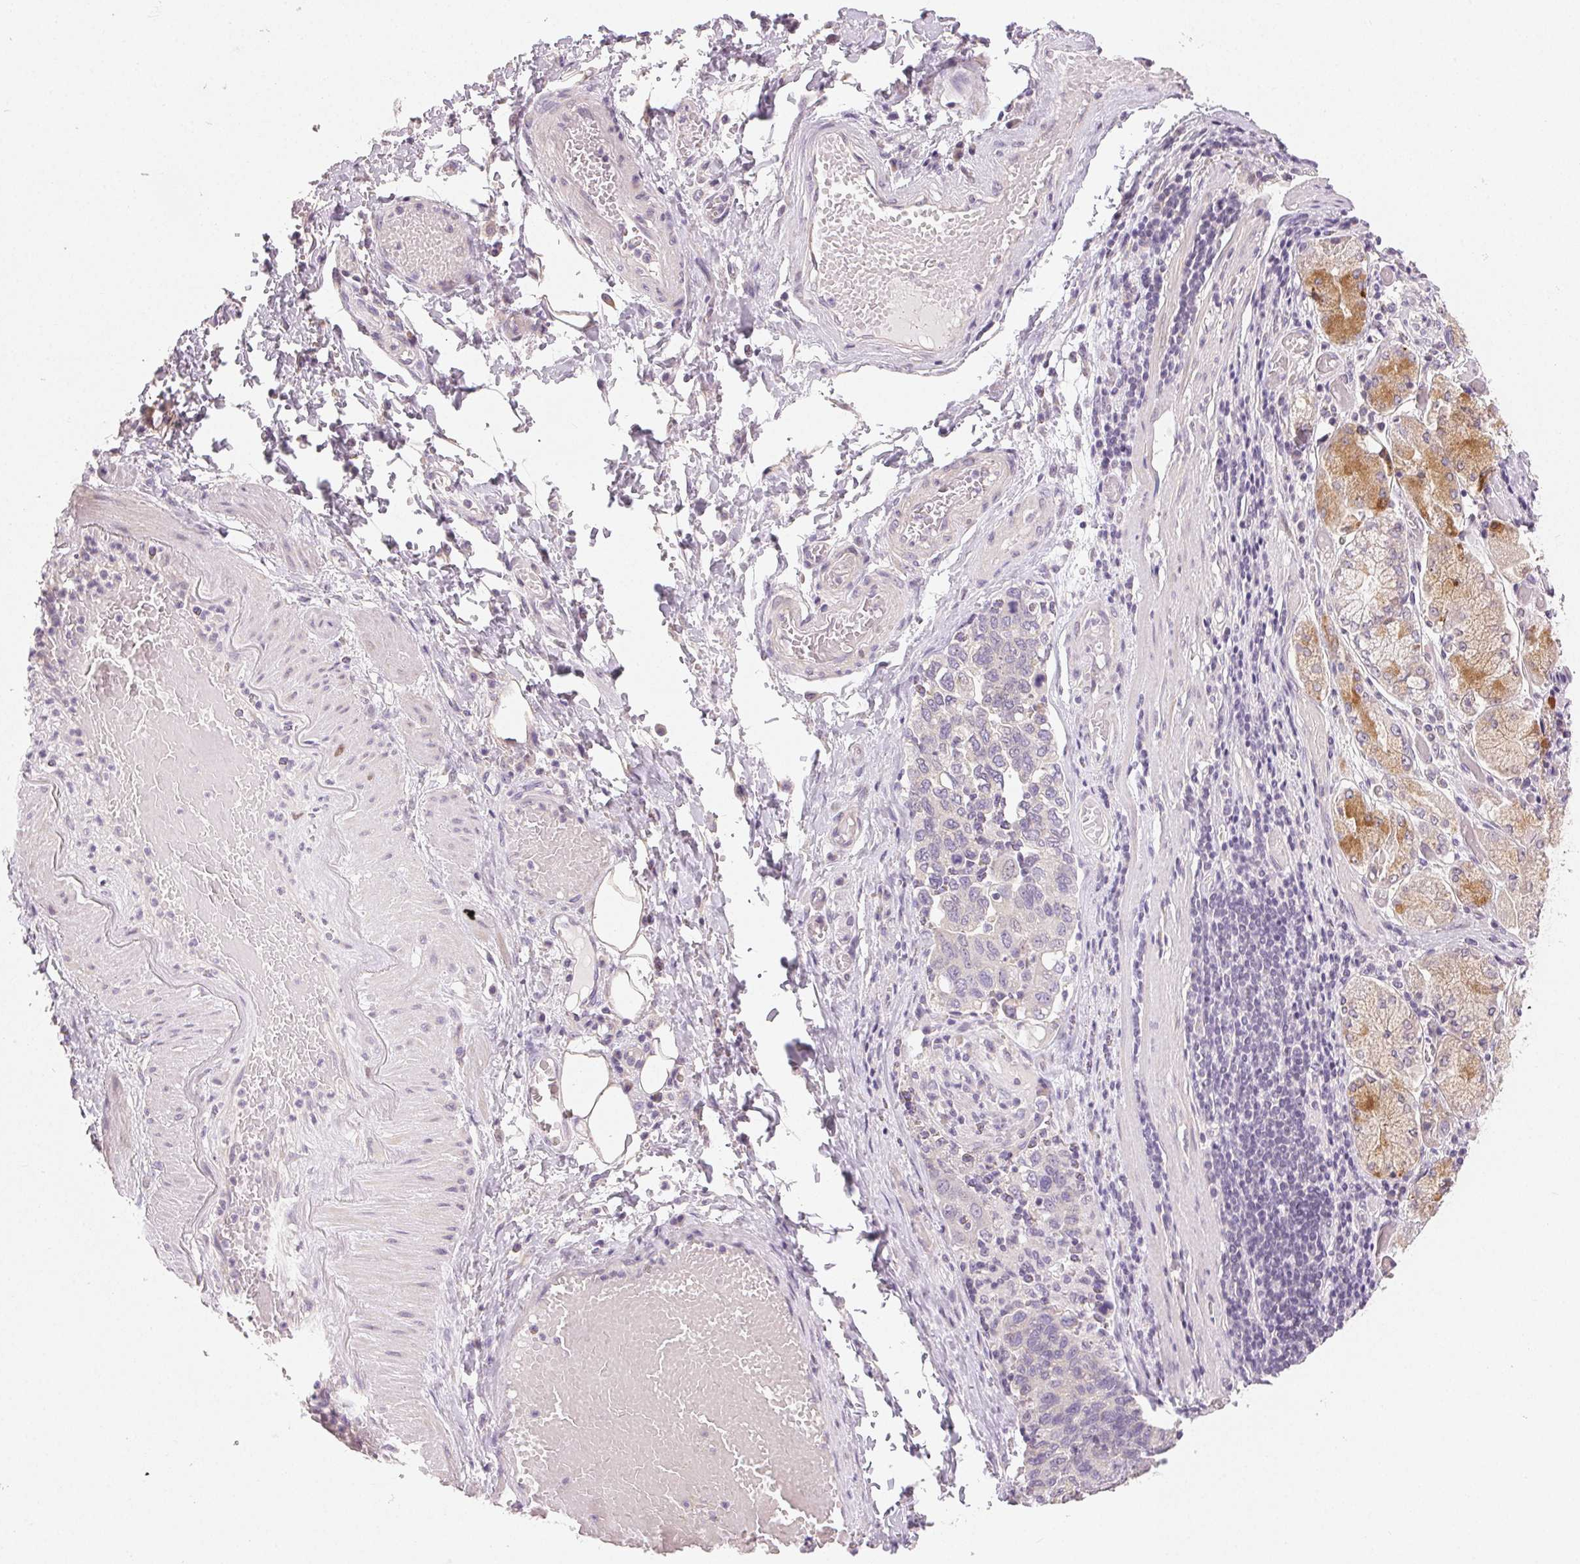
{"staining": {"intensity": "negative", "quantity": "none", "location": "none"}, "tissue": "stomach cancer", "cell_type": "Tumor cells", "image_type": "cancer", "snomed": [{"axis": "morphology", "description": "Adenocarcinoma, NOS"}, {"axis": "topography", "description": "Stomach, upper"}, {"axis": "topography", "description": "Stomach"}], "caption": "DAB (3,3'-diaminobenzidine) immunohistochemical staining of human stomach cancer demonstrates no significant expression in tumor cells.", "gene": "MYBL1", "patient": {"sex": "male", "age": 62}}